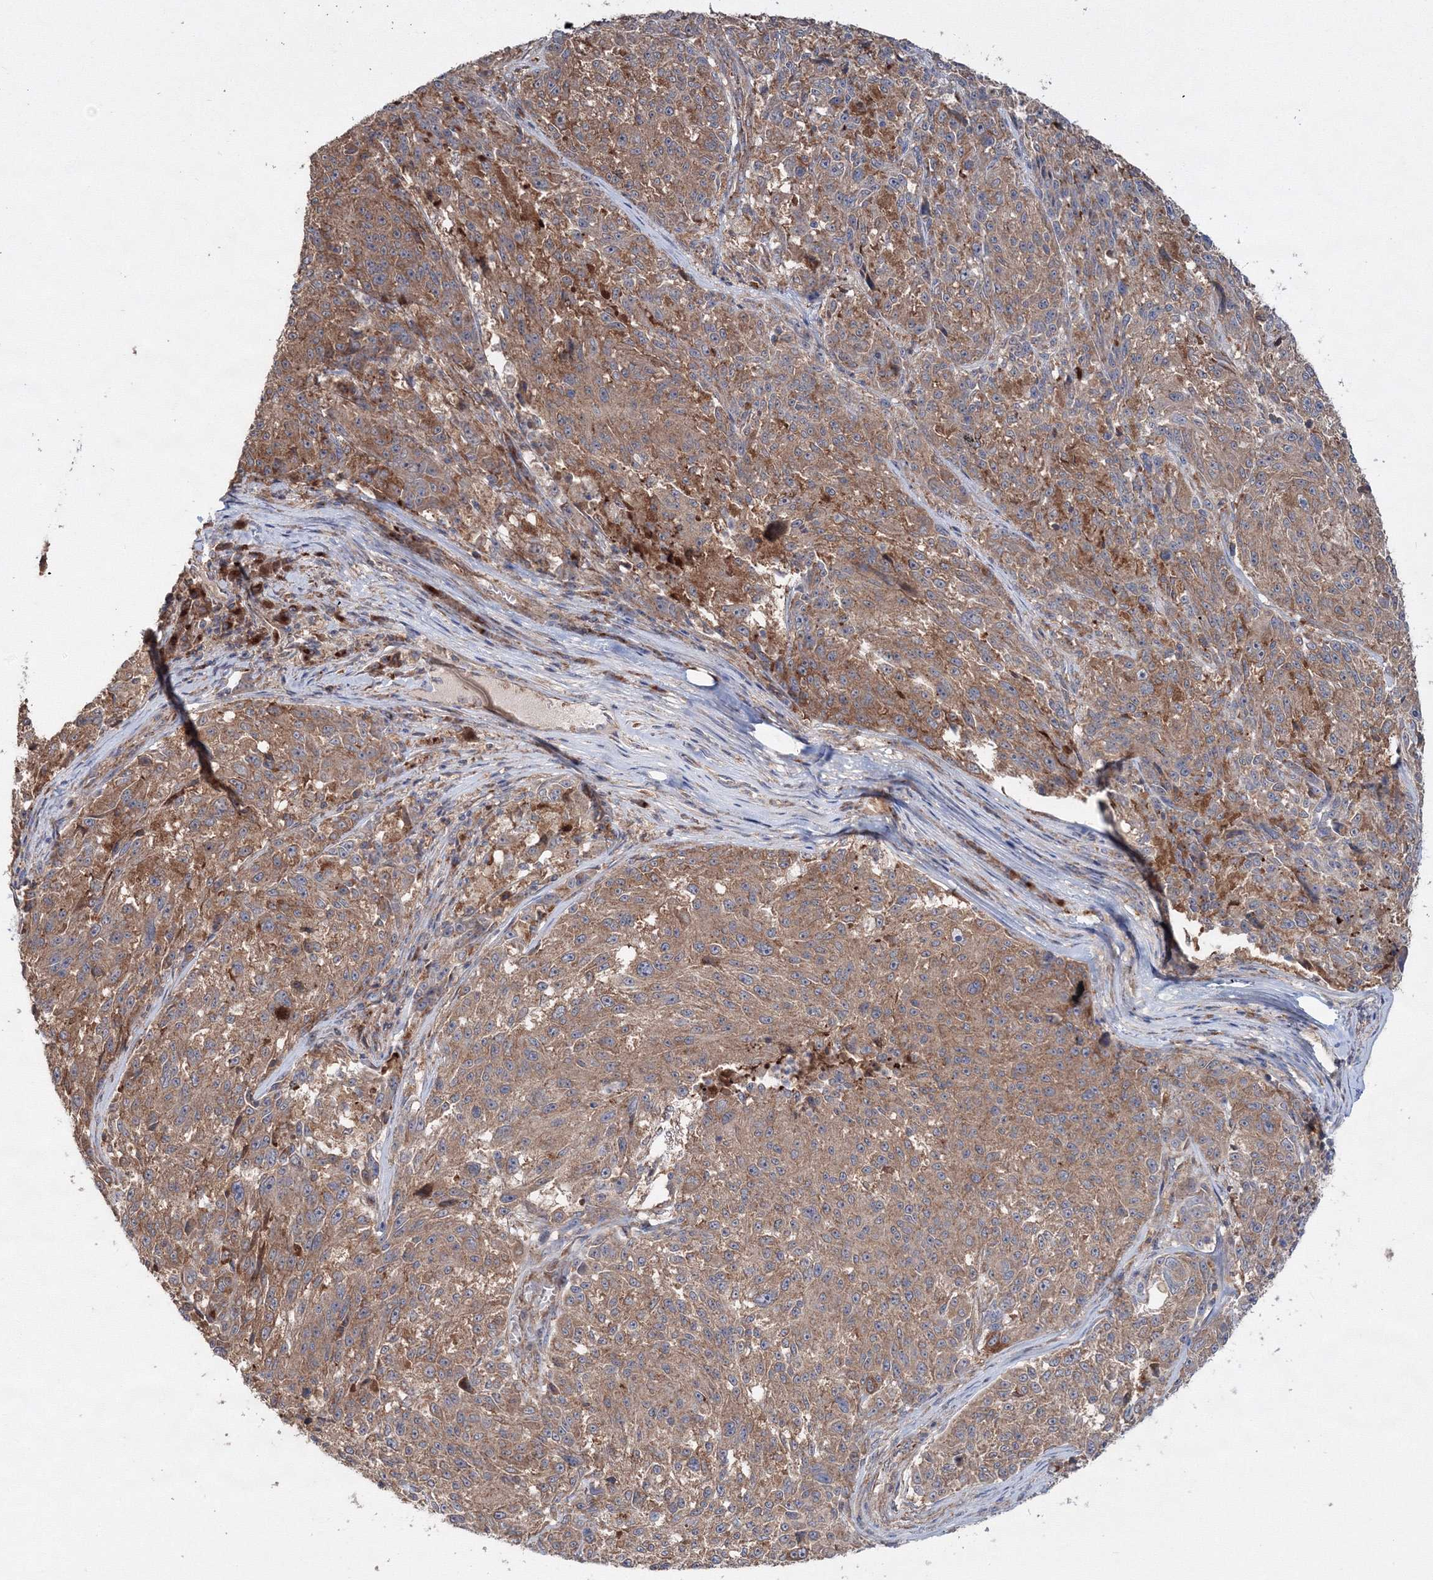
{"staining": {"intensity": "moderate", "quantity": ">75%", "location": "cytoplasmic/membranous"}, "tissue": "melanoma", "cell_type": "Tumor cells", "image_type": "cancer", "snomed": [{"axis": "morphology", "description": "Malignant melanoma, NOS"}, {"axis": "topography", "description": "Skin"}], "caption": "This micrograph demonstrates immunohistochemistry (IHC) staining of melanoma, with medium moderate cytoplasmic/membranous staining in about >75% of tumor cells.", "gene": "PEX13", "patient": {"sex": "male", "age": 53}}